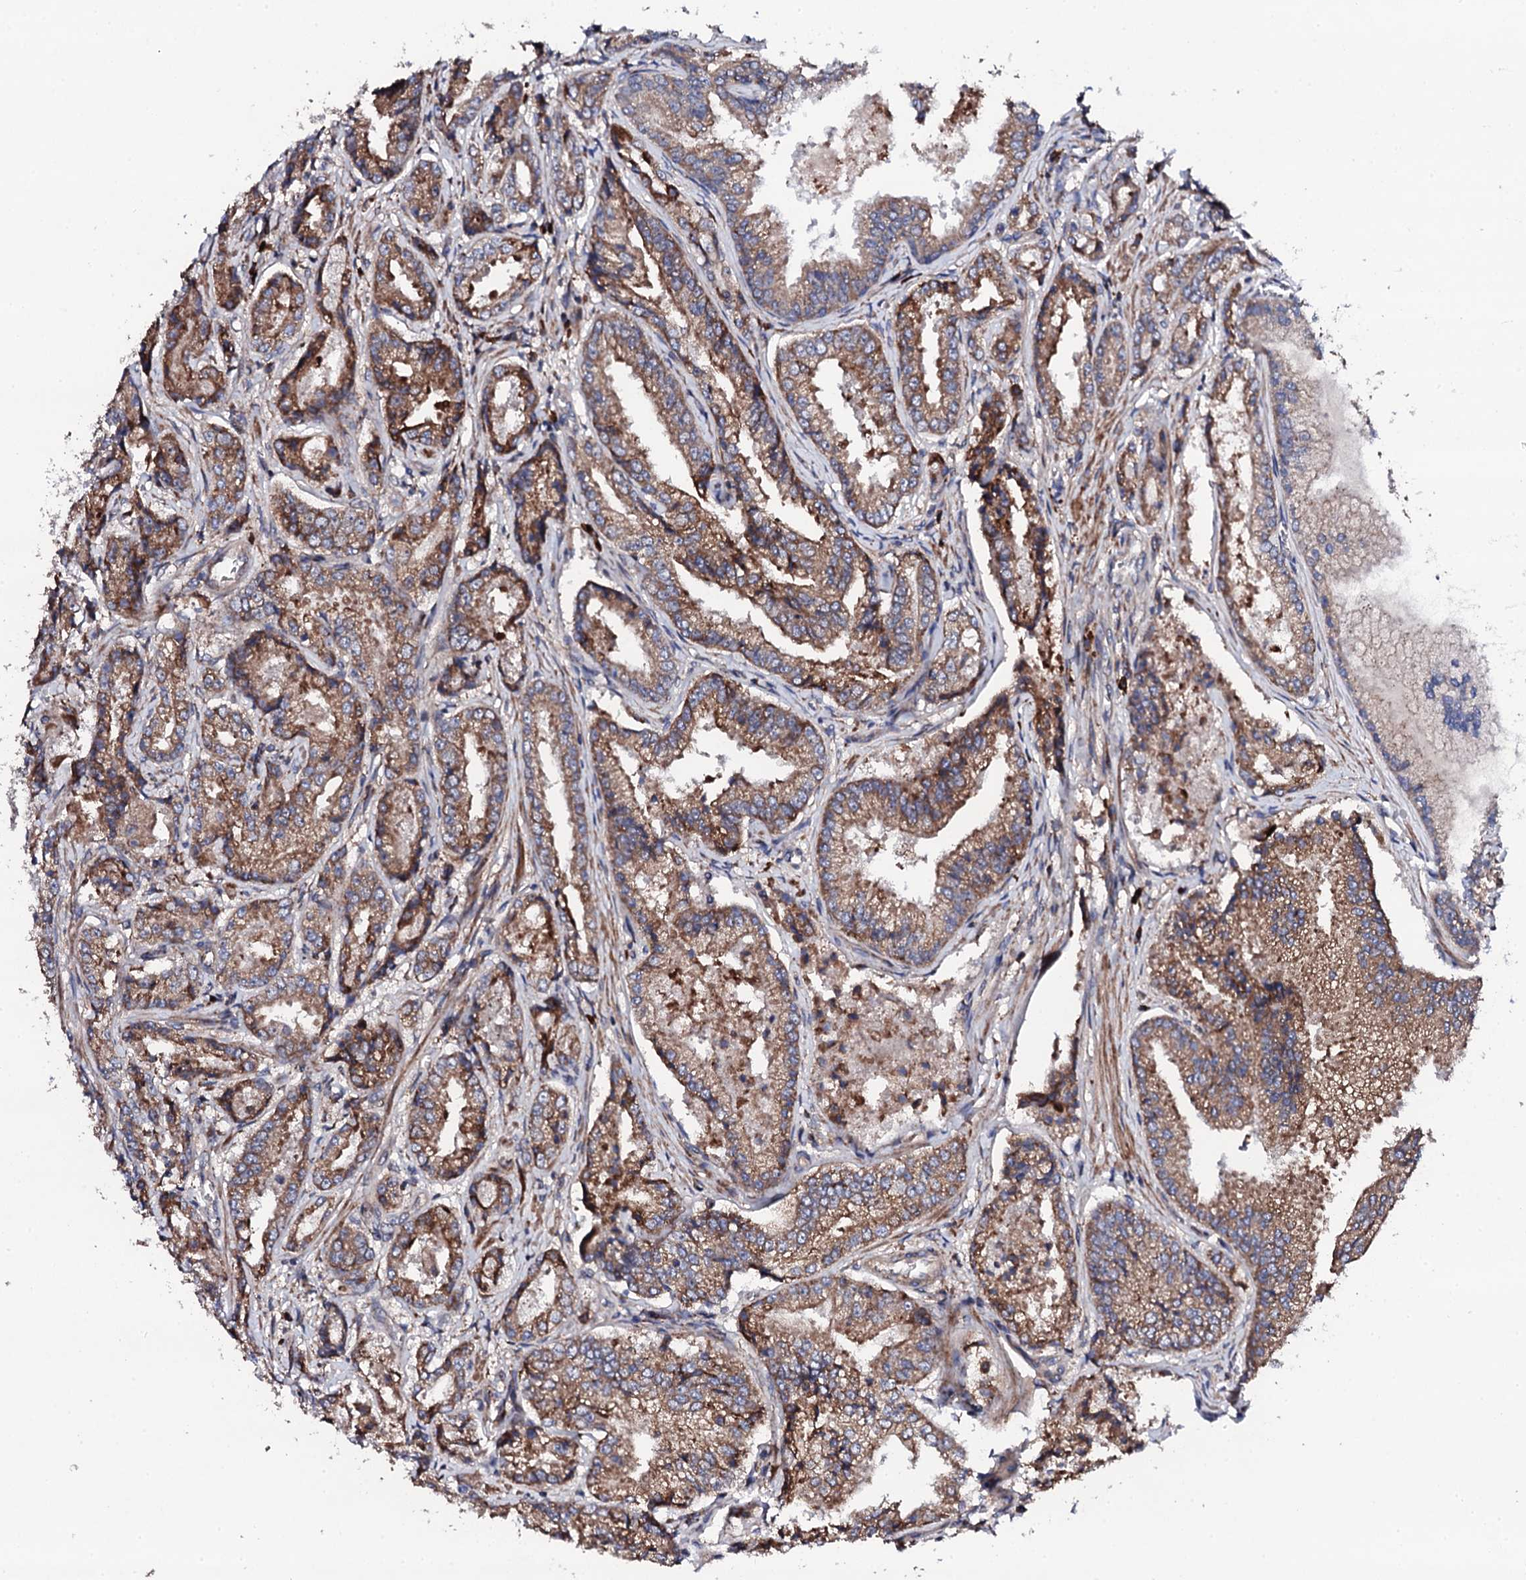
{"staining": {"intensity": "moderate", "quantity": ">75%", "location": "cytoplasmic/membranous"}, "tissue": "prostate cancer", "cell_type": "Tumor cells", "image_type": "cancer", "snomed": [{"axis": "morphology", "description": "Adenocarcinoma, High grade"}, {"axis": "topography", "description": "Prostate"}], "caption": "Prostate adenocarcinoma (high-grade) tissue displays moderate cytoplasmic/membranous staining in approximately >75% of tumor cells, visualized by immunohistochemistry.", "gene": "LIPT2", "patient": {"sex": "male", "age": 72}}